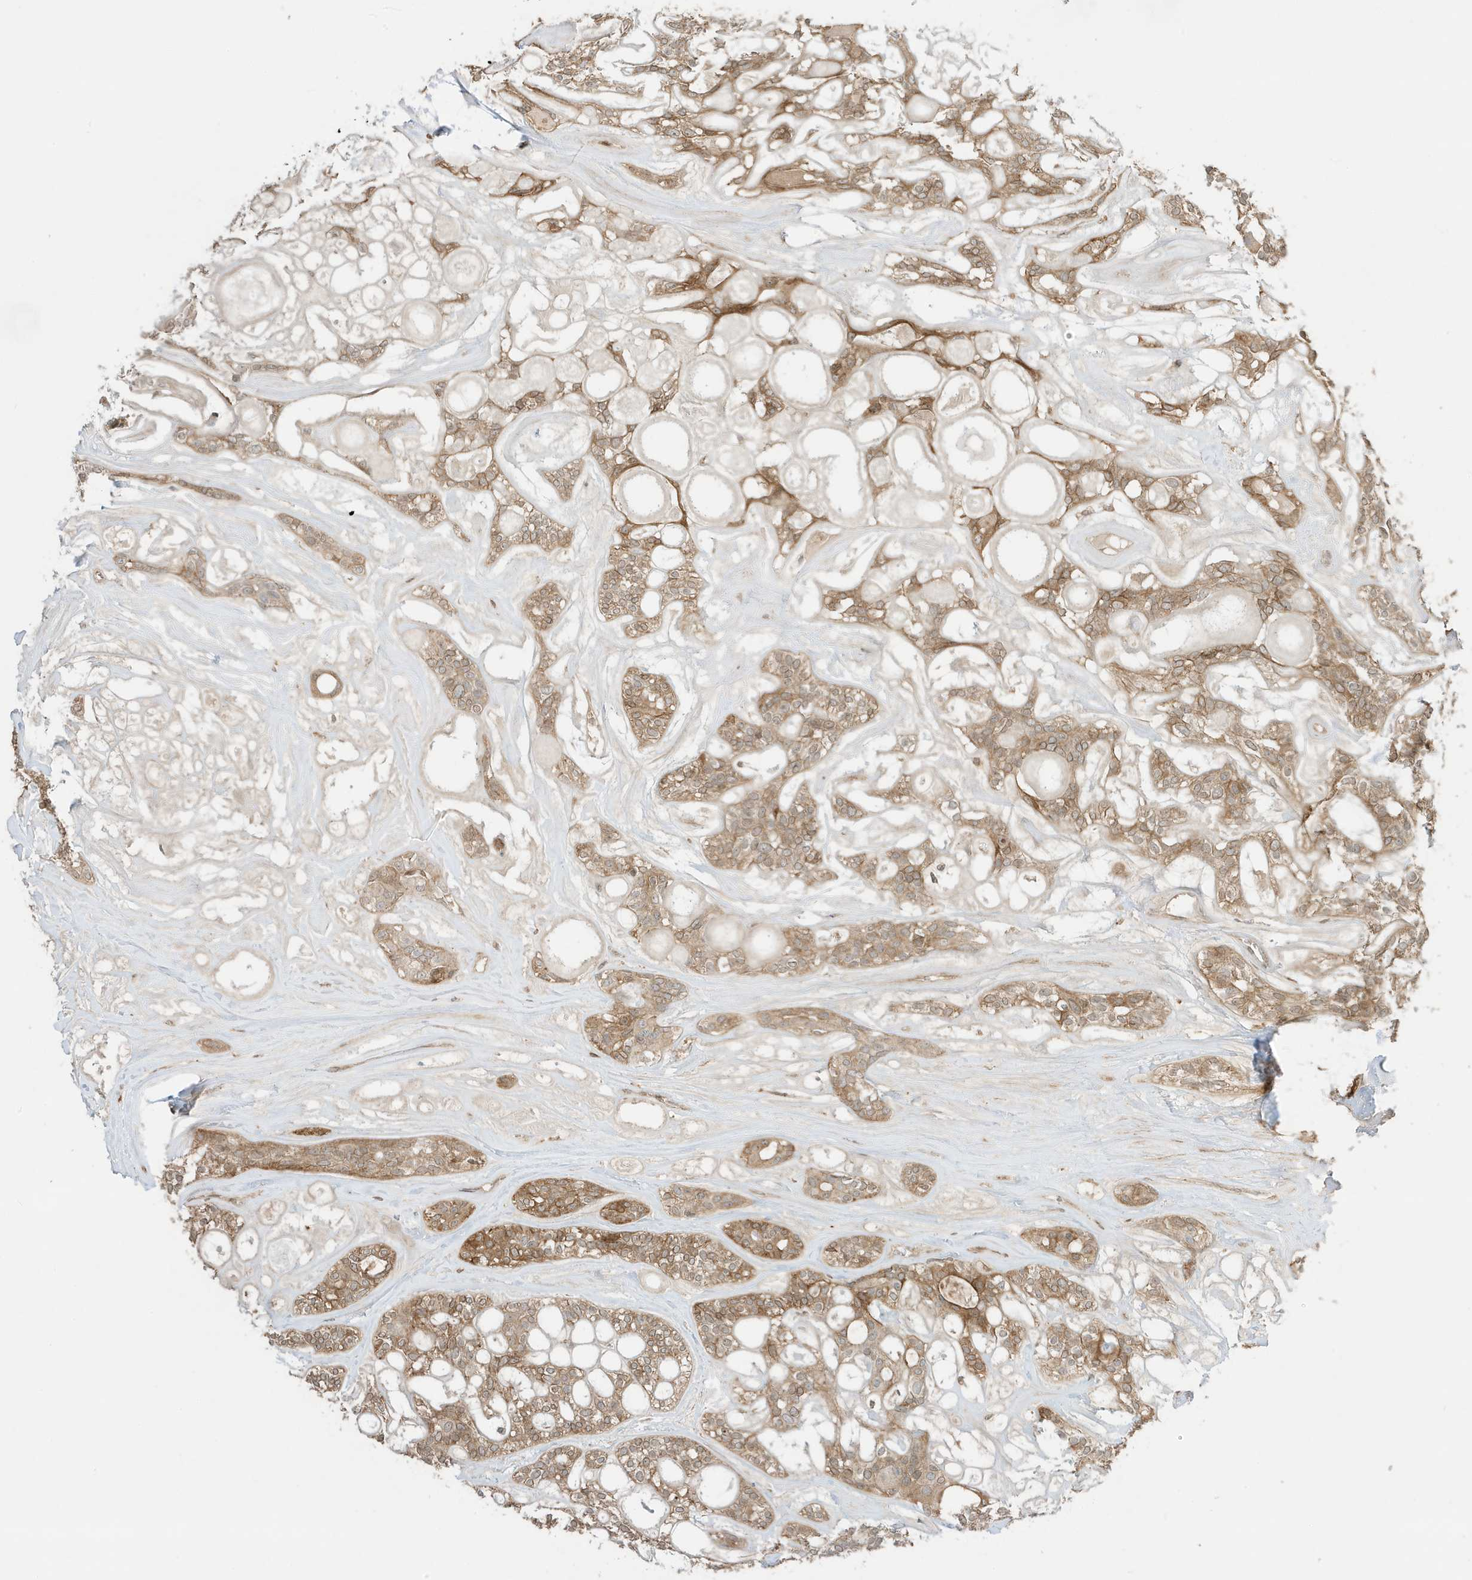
{"staining": {"intensity": "moderate", "quantity": ">75%", "location": "cytoplasmic/membranous"}, "tissue": "head and neck cancer", "cell_type": "Tumor cells", "image_type": "cancer", "snomed": [{"axis": "morphology", "description": "Adenocarcinoma, NOS"}, {"axis": "topography", "description": "Head-Neck"}], "caption": "Head and neck cancer (adenocarcinoma) tissue displays moderate cytoplasmic/membranous staining in approximately >75% of tumor cells The staining was performed using DAB, with brown indicating positive protein expression. Nuclei are stained blue with hematoxylin.", "gene": "SCARF2", "patient": {"sex": "male", "age": 66}}